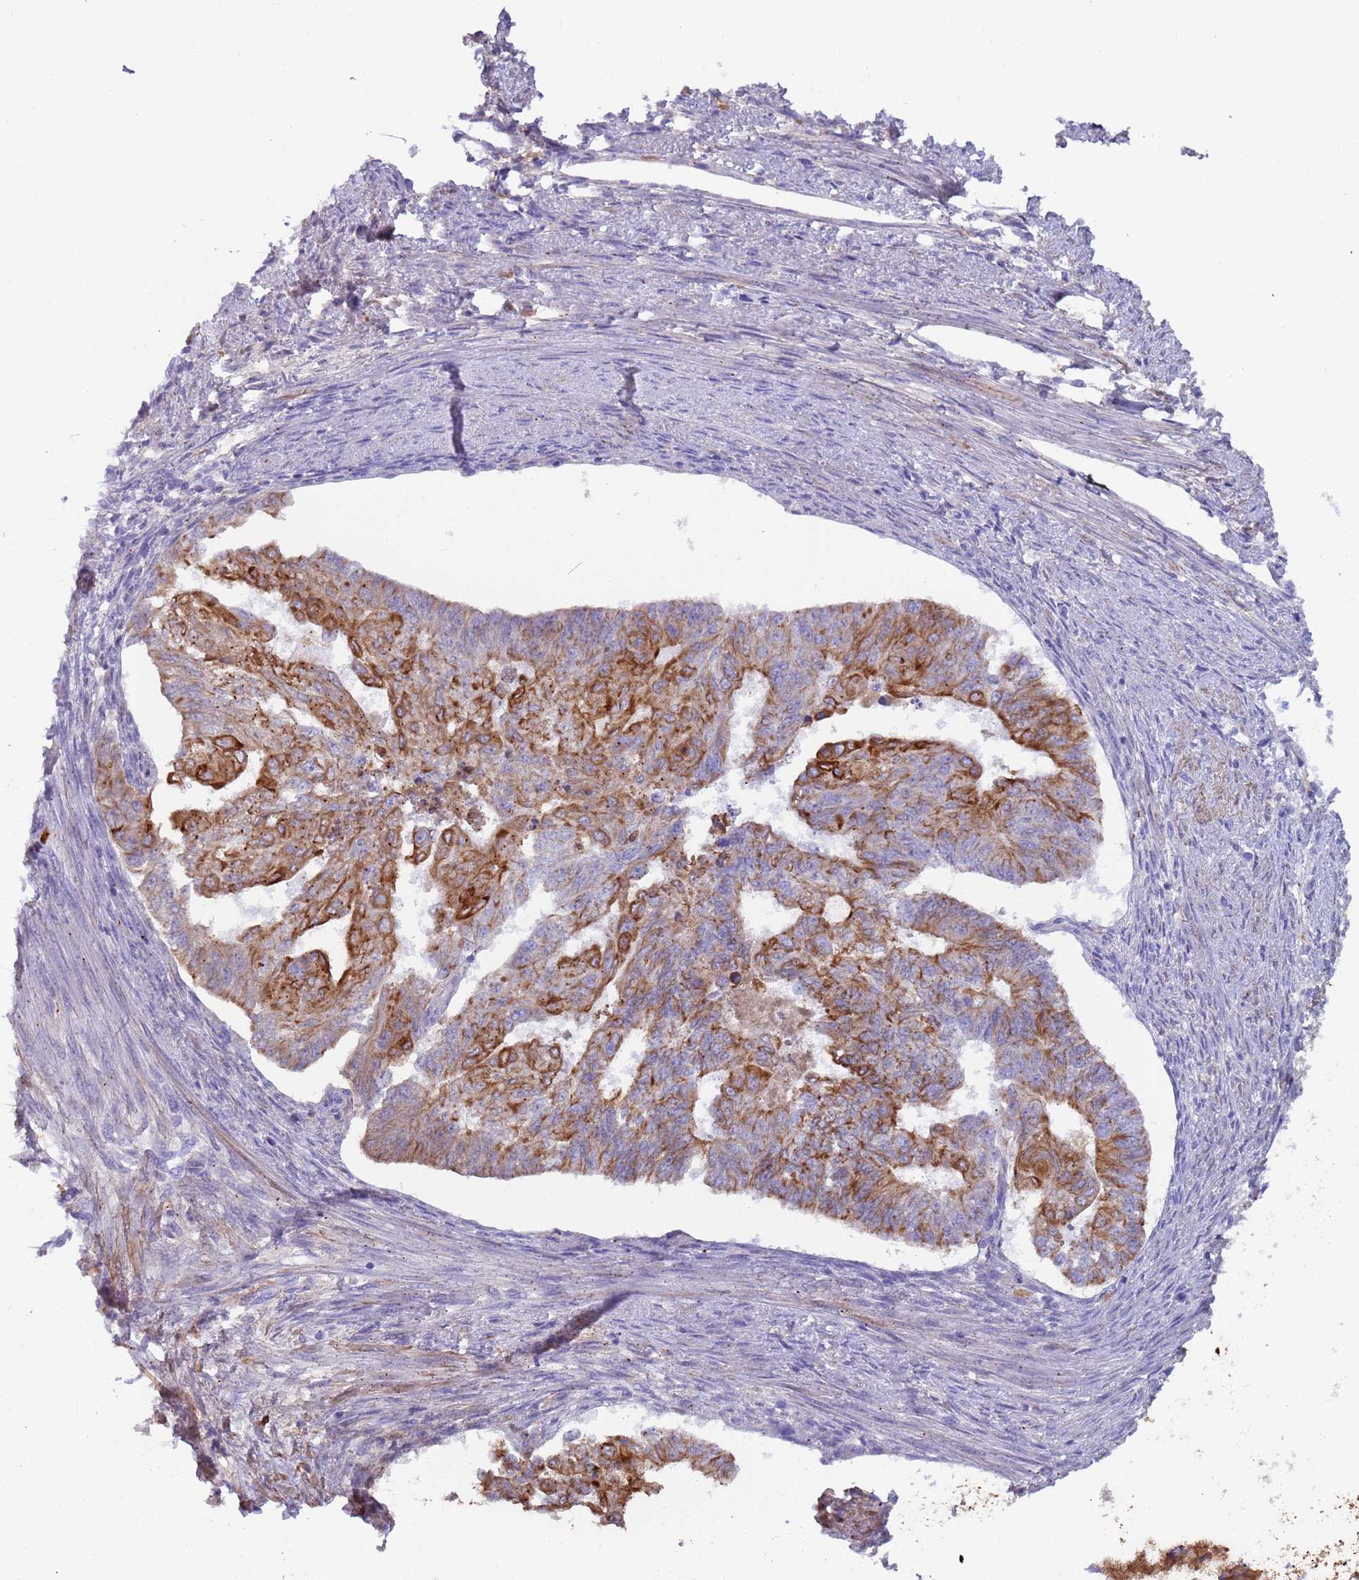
{"staining": {"intensity": "moderate", "quantity": ">75%", "location": "cytoplasmic/membranous"}, "tissue": "endometrial cancer", "cell_type": "Tumor cells", "image_type": "cancer", "snomed": [{"axis": "morphology", "description": "Adenocarcinoma, NOS"}, {"axis": "topography", "description": "Endometrium"}], "caption": "The immunohistochemical stain highlights moderate cytoplasmic/membranous expression in tumor cells of adenocarcinoma (endometrial) tissue.", "gene": "CYSLTR2", "patient": {"sex": "female", "age": 32}}